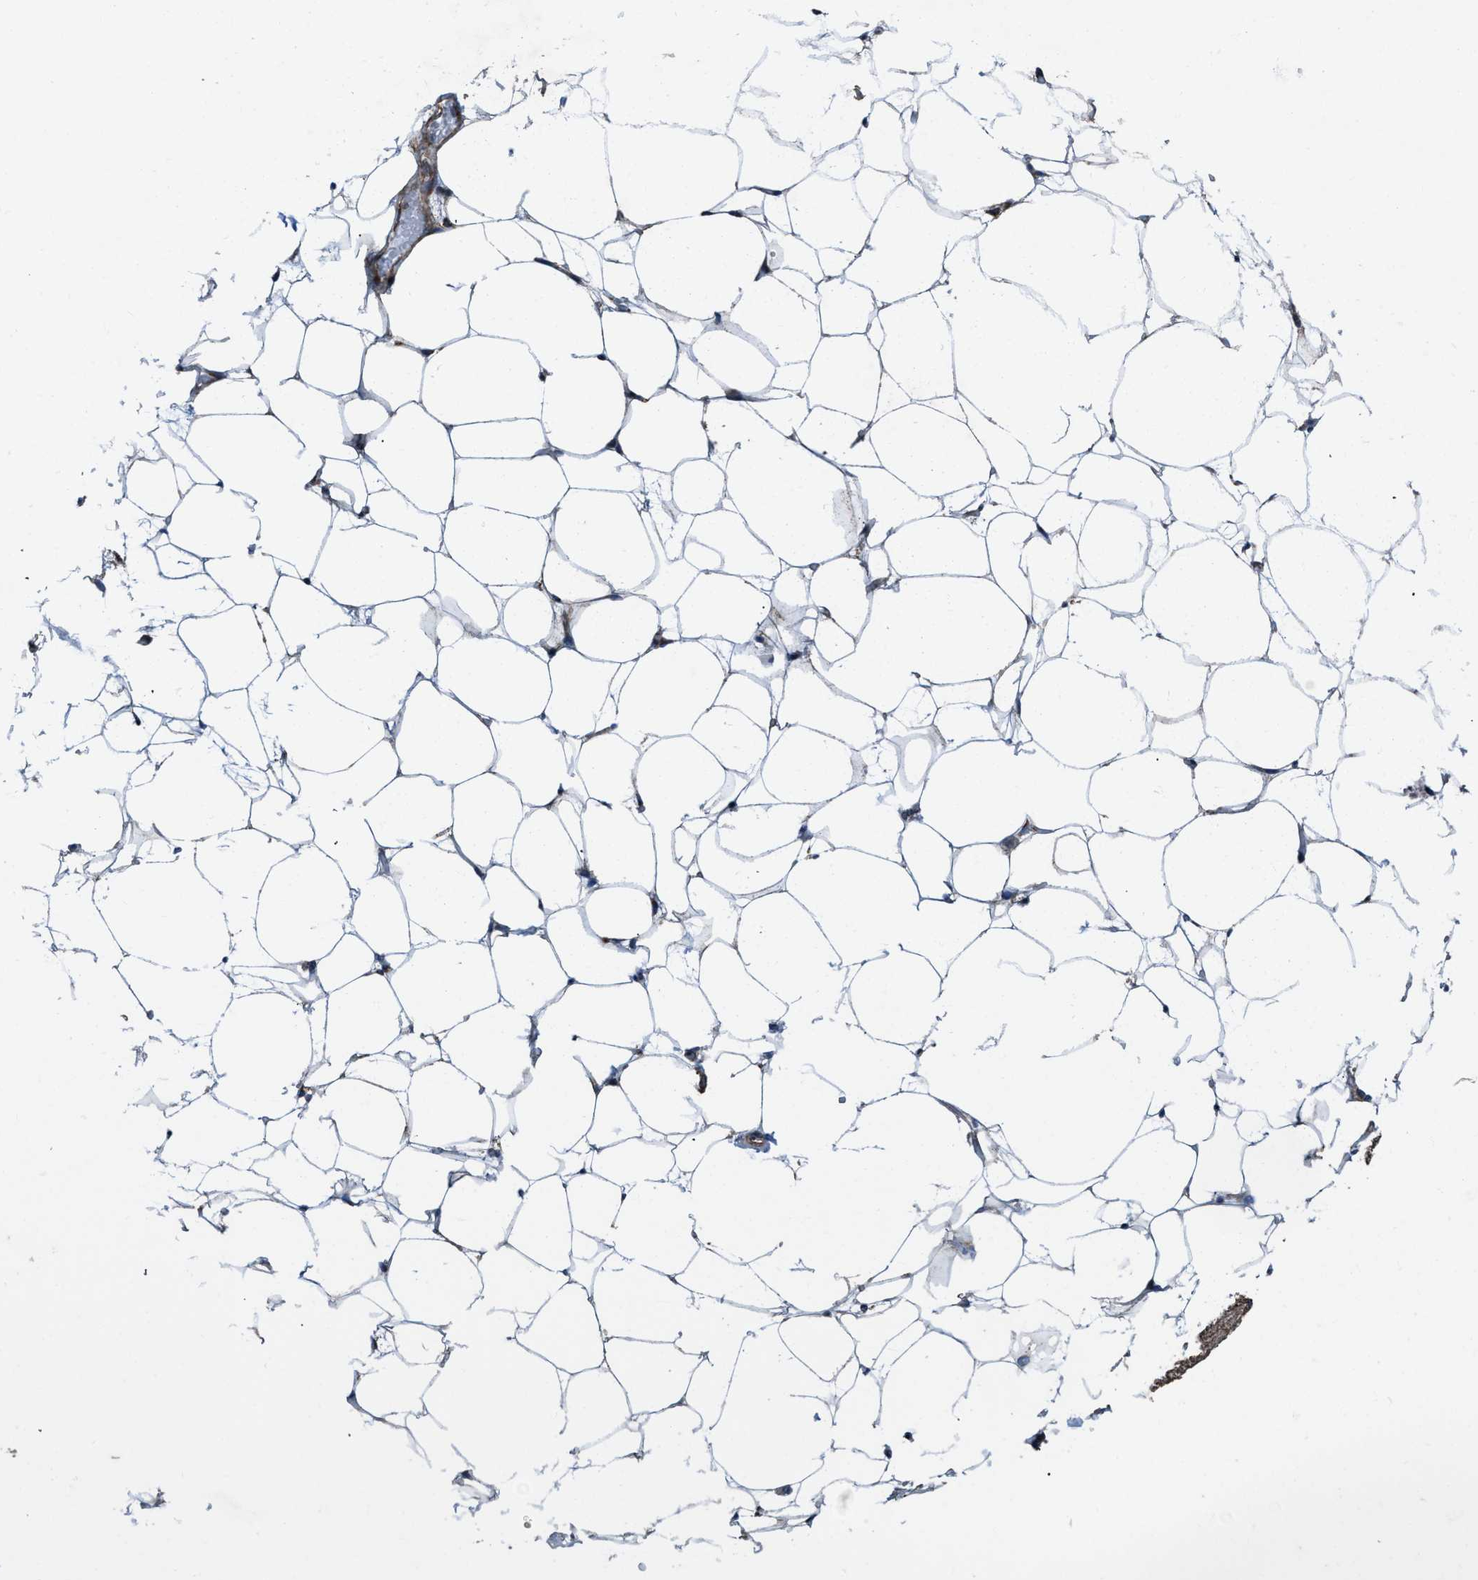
{"staining": {"intensity": "weak", "quantity": "25%-75%", "location": "cytoplasmic/membranous"}, "tissue": "adipose tissue", "cell_type": "Adipocytes", "image_type": "normal", "snomed": [{"axis": "morphology", "description": "Normal tissue, NOS"}, {"axis": "topography", "description": "Breast"}, {"axis": "topography", "description": "Soft tissue"}], "caption": "IHC of benign adipose tissue displays low levels of weak cytoplasmic/membranous positivity in approximately 25%-75% of adipocytes.", "gene": "PER3", "patient": {"sex": "female", "age": 75}}